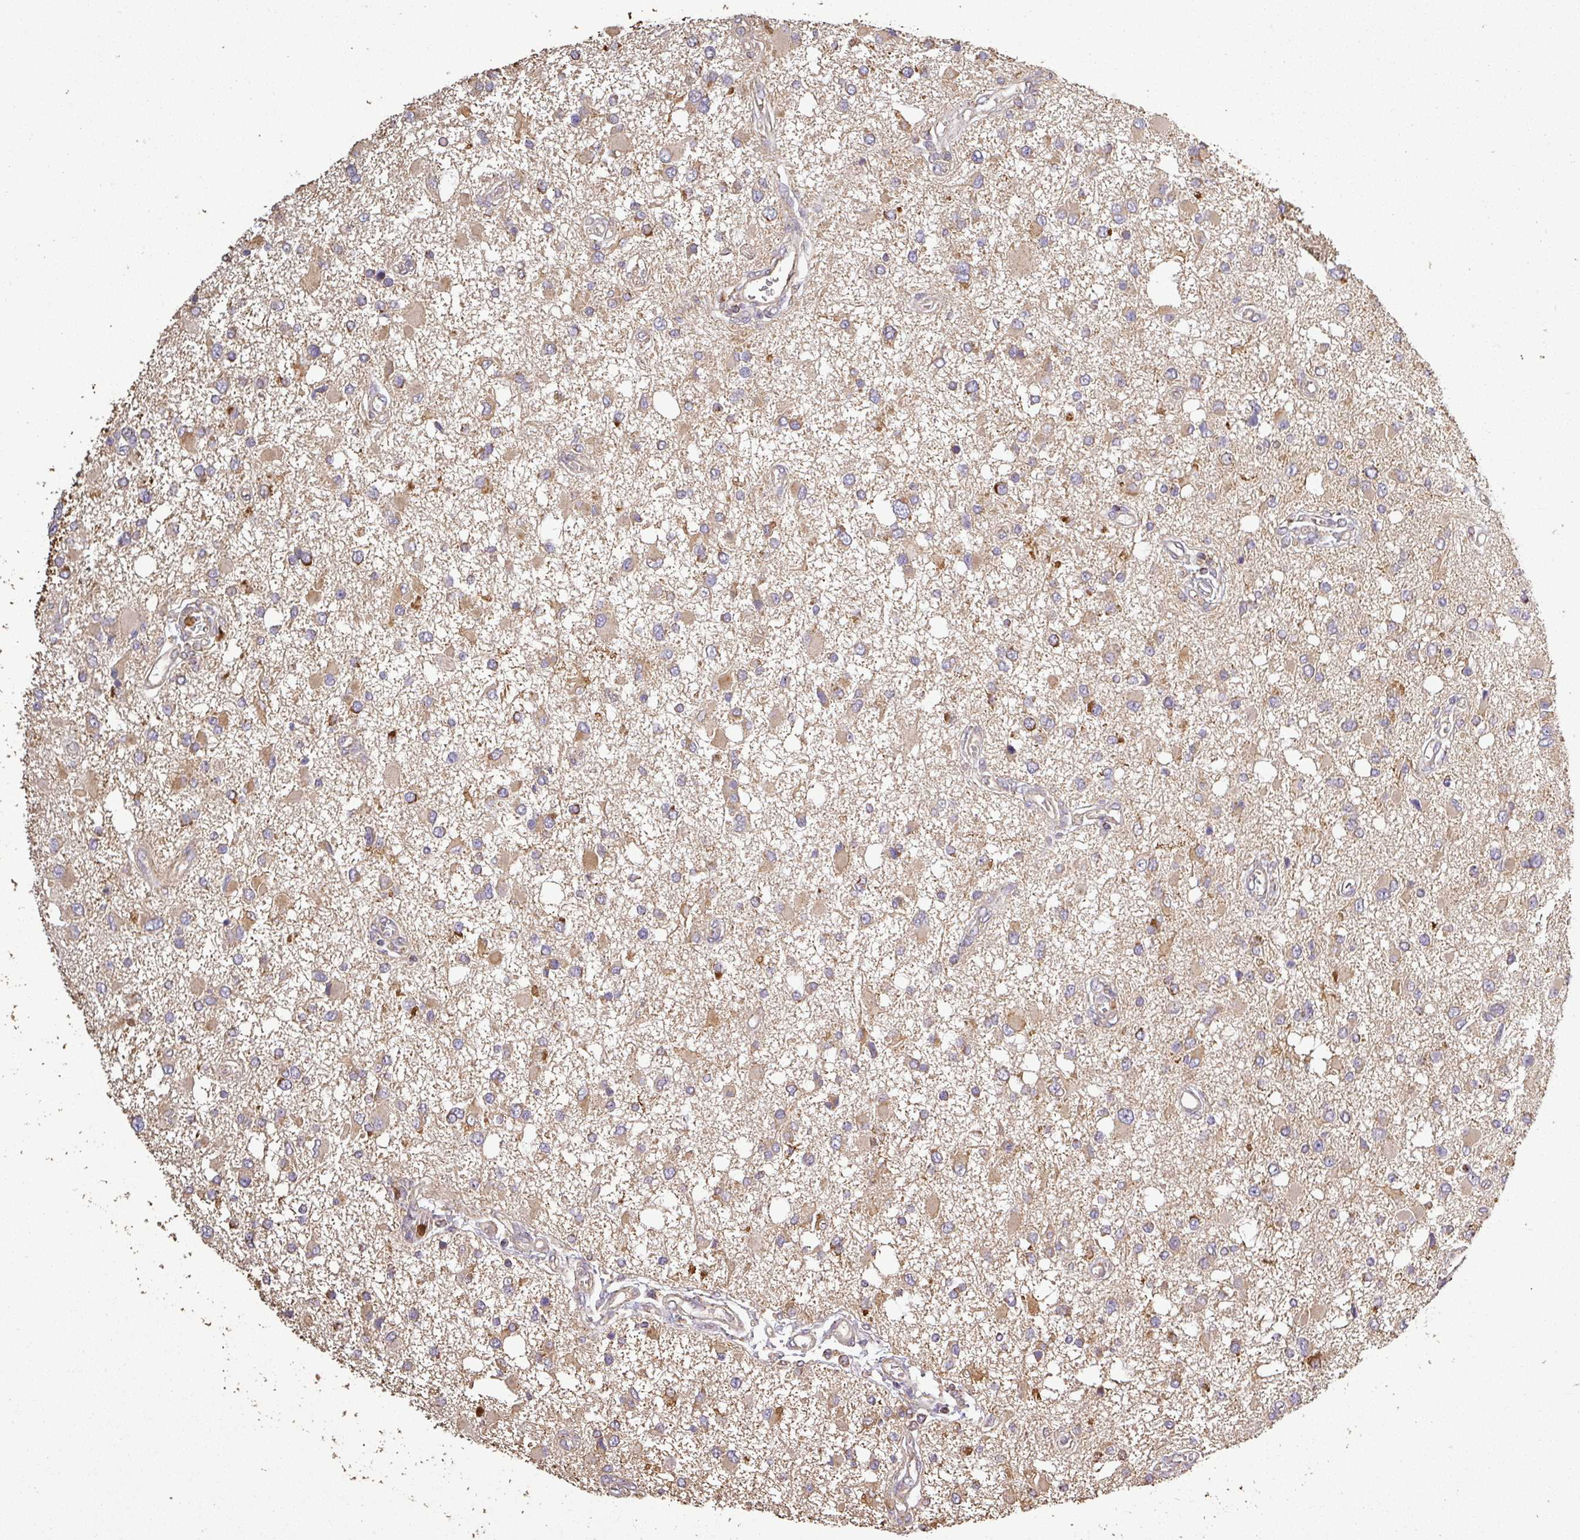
{"staining": {"intensity": "moderate", "quantity": "<25%", "location": "cytoplasmic/membranous"}, "tissue": "glioma", "cell_type": "Tumor cells", "image_type": "cancer", "snomed": [{"axis": "morphology", "description": "Glioma, malignant, High grade"}, {"axis": "topography", "description": "Brain"}], "caption": "Malignant high-grade glioma stained for a protein shows moderate cytoplasmic/membranous positivity in tumor cells.", "gene": "PLEKHM1", "patient": {"sex": "male", "age": 53}}